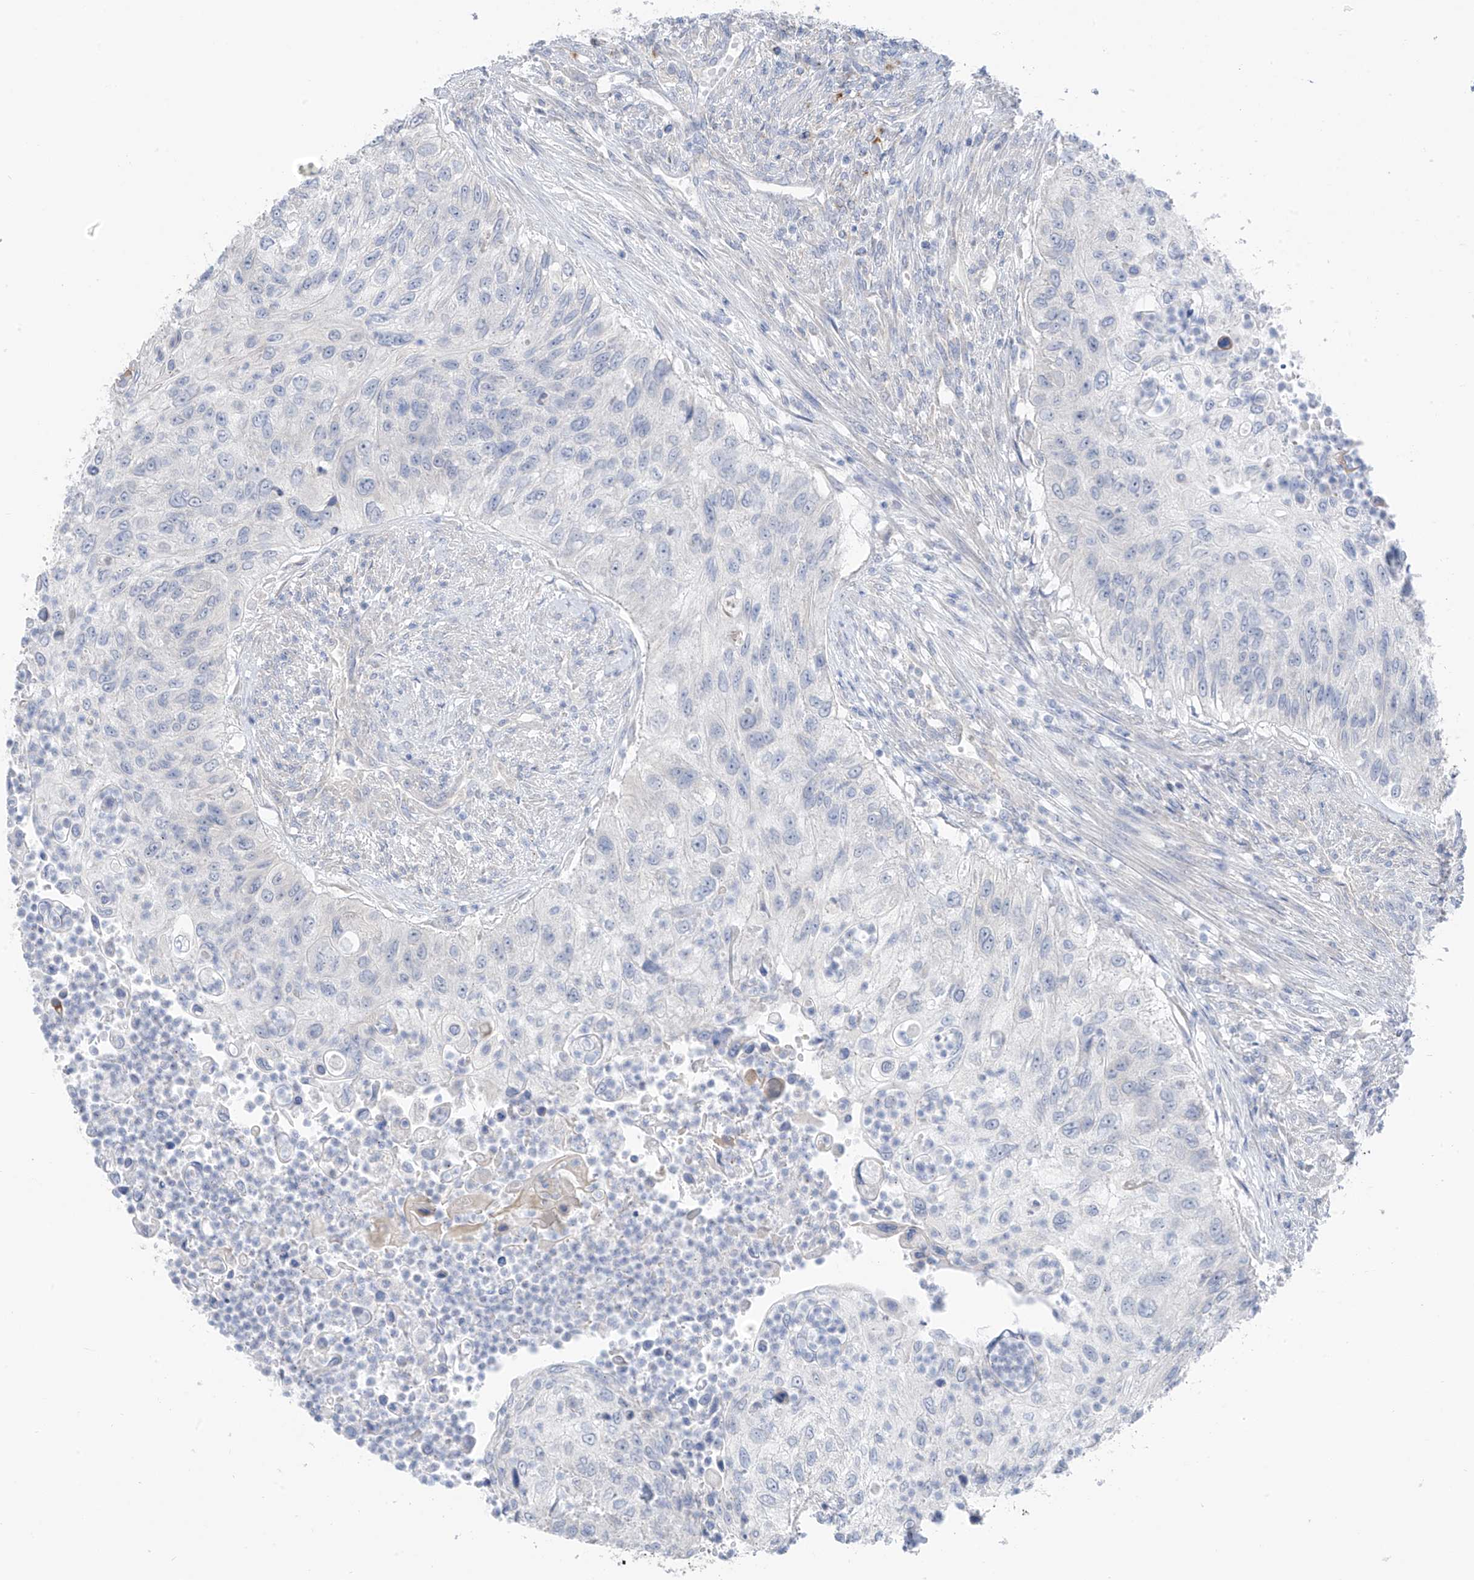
{"staining": {"intensity": "negative", "quantity": "none", "location": "none"}, "tissue": "urothelial cancer", "cell_type": "Tumor cells", "image_type": "cancer", "snomed": [{"axis": "morphology", "description": "Urothelial carcinoma, High grade"}, {"axis": "topography", "description": "Urinary bladder"}], "caption": "This is a histopathology image of immunohistochemistry staining of urothelial cancer, which shows no positivity in tumor cells. (Immunohistochemistry, brightfield microscopy, high magnification).", "gene": "NALCN", "patient": {"sex": "female", "age": 60}}